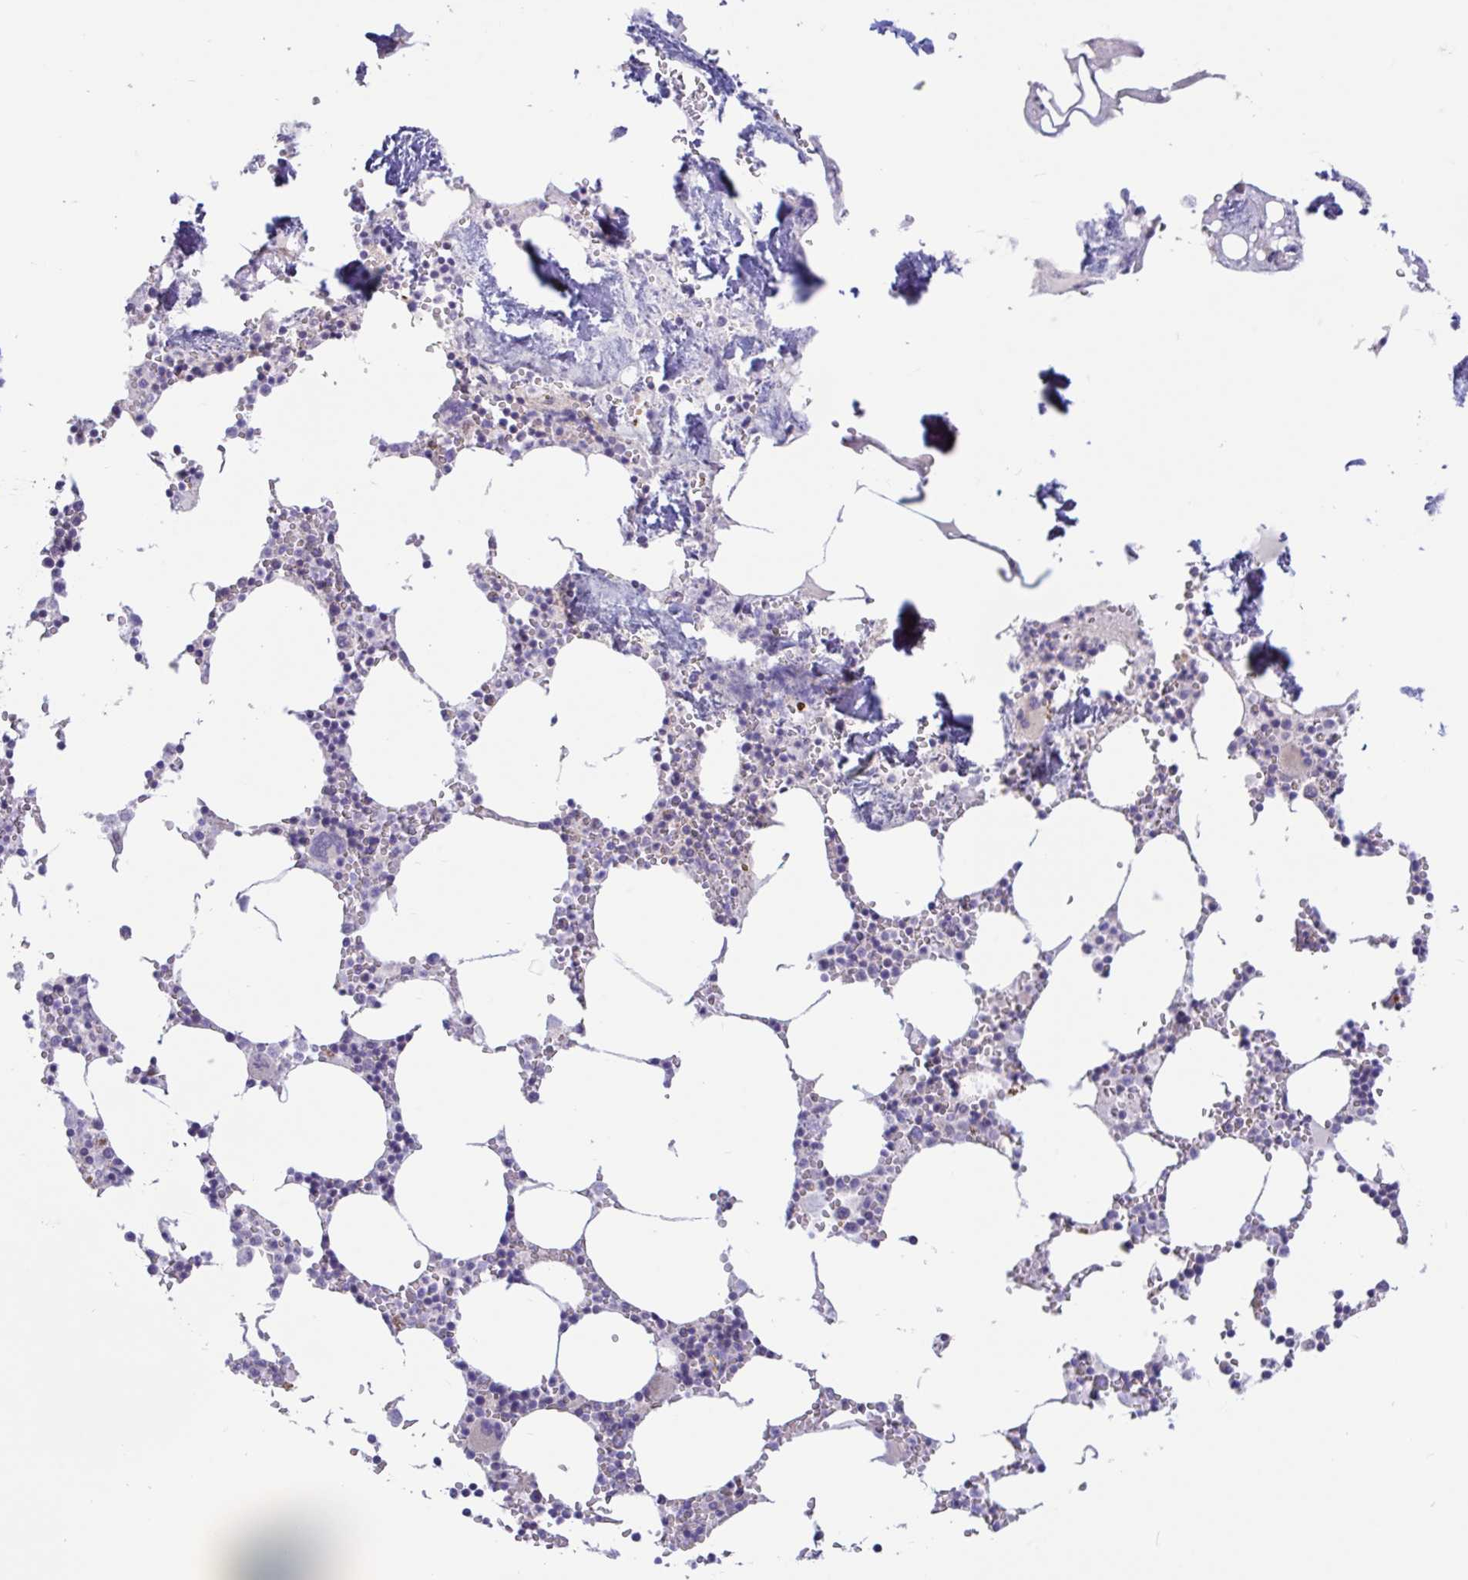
{"staining": {"intensity": "negative", "quantity": "none", "location": "none"}, "tissue": "bone marrow", "cell_type": "Hematopoietic cells", "image_type": "normal", "snomed": [{"axis": "morphology", "description": "Normal tissue, NOS"}, {"axis": "topography", "description": "Bone marrow"}], "caption": "This is an immunohistochemistry (IHC) photomicrograph of unremarkable bone marrow. There is no staining in hematopoietic cells.", "gene": "IL37", "patient": {"sex": "male", "age": 54}}